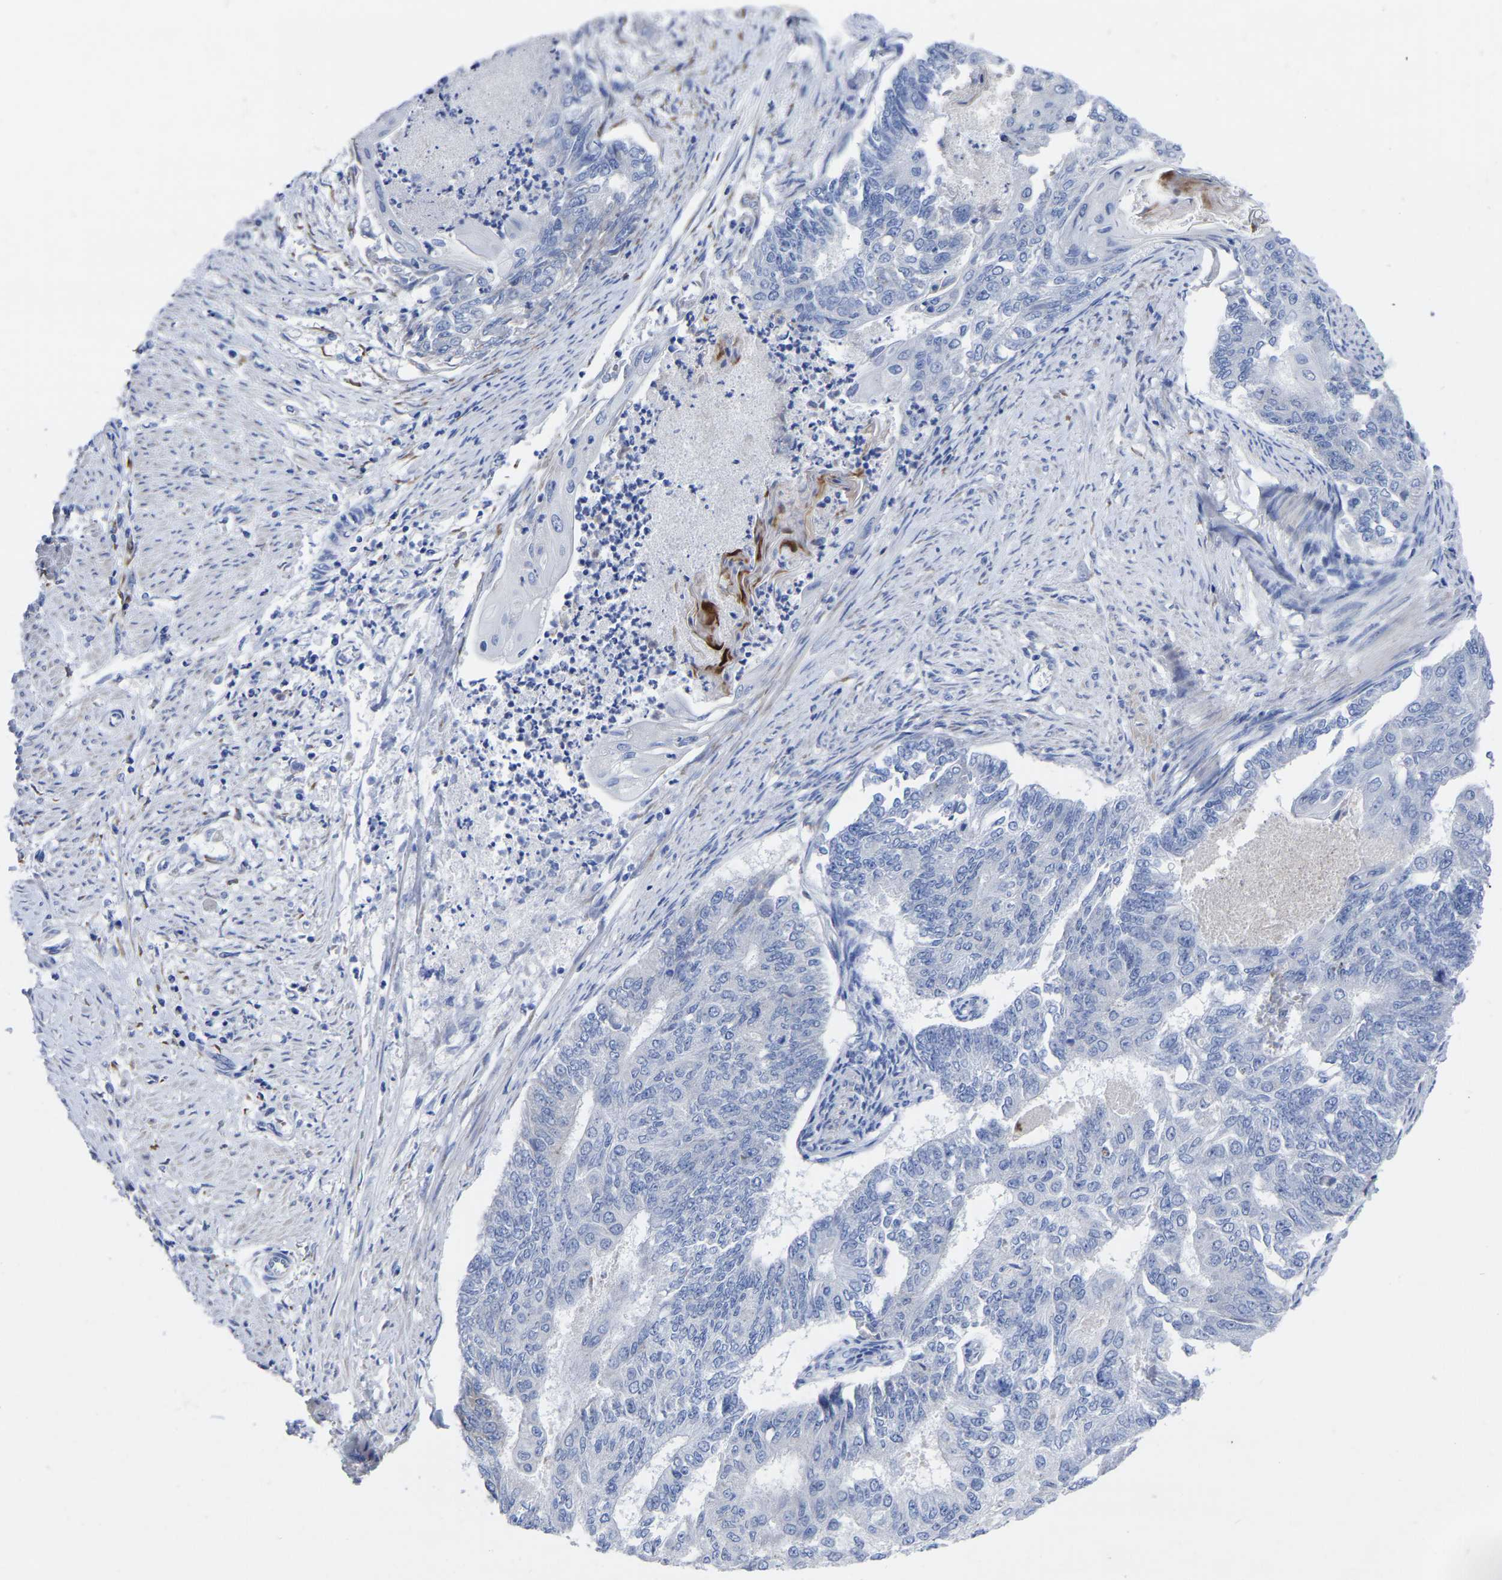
{"staining": {"intensity": "negative", "quantity": "none", "location": "none"}, "tissue": "endometrial cancer", "cell_type": "Tumor cells", "image_type": "cancer", "snomed": [{"axis": "morphology", "description": "Adenocarcinoma, NOS"}, {"axis": "topography", "description": "Endometrium"}], "caption": "Tumor cells are negative for brown protein staining in adenocarcinoma (endometrial).", "gene": "GDF3", "patient": {"sex": "female", "age": 32}}